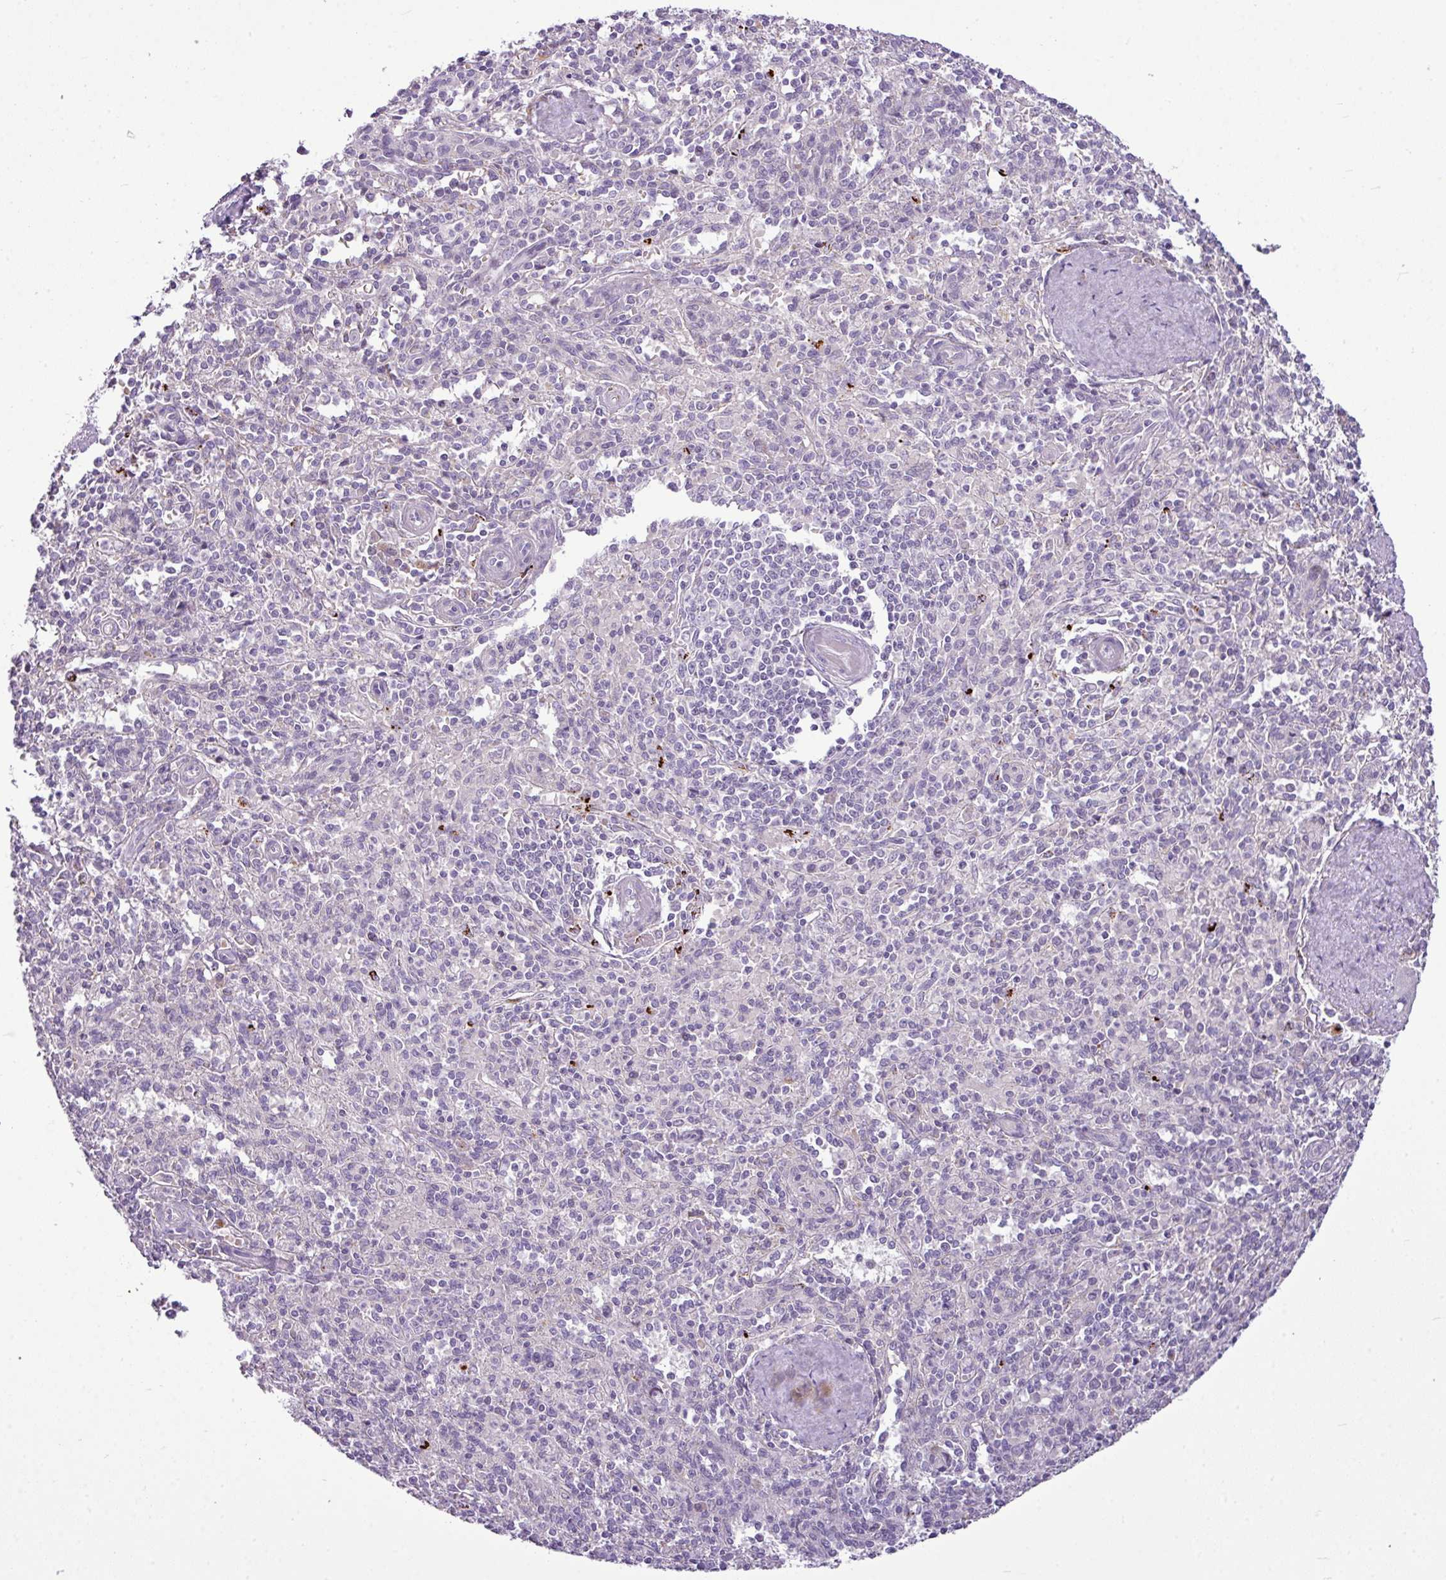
{"staining": {"intensity": "negative", "quantity": "none", "location": "none"}, "tissue": "spleen", "cell_type": "Cells in red pulp", "image_type": "normal", "snomed": [{"axis": "morphology", "description": "Normal tissue, NOS"}, {"axis": "topography", "description": "Spleen"}], "caption": "A histopathology image of spleen stained for a protein displays no brown staining in cells in red pulp.", "gene": "IL17A", "patient": {"sex": "female", "age": 70}}